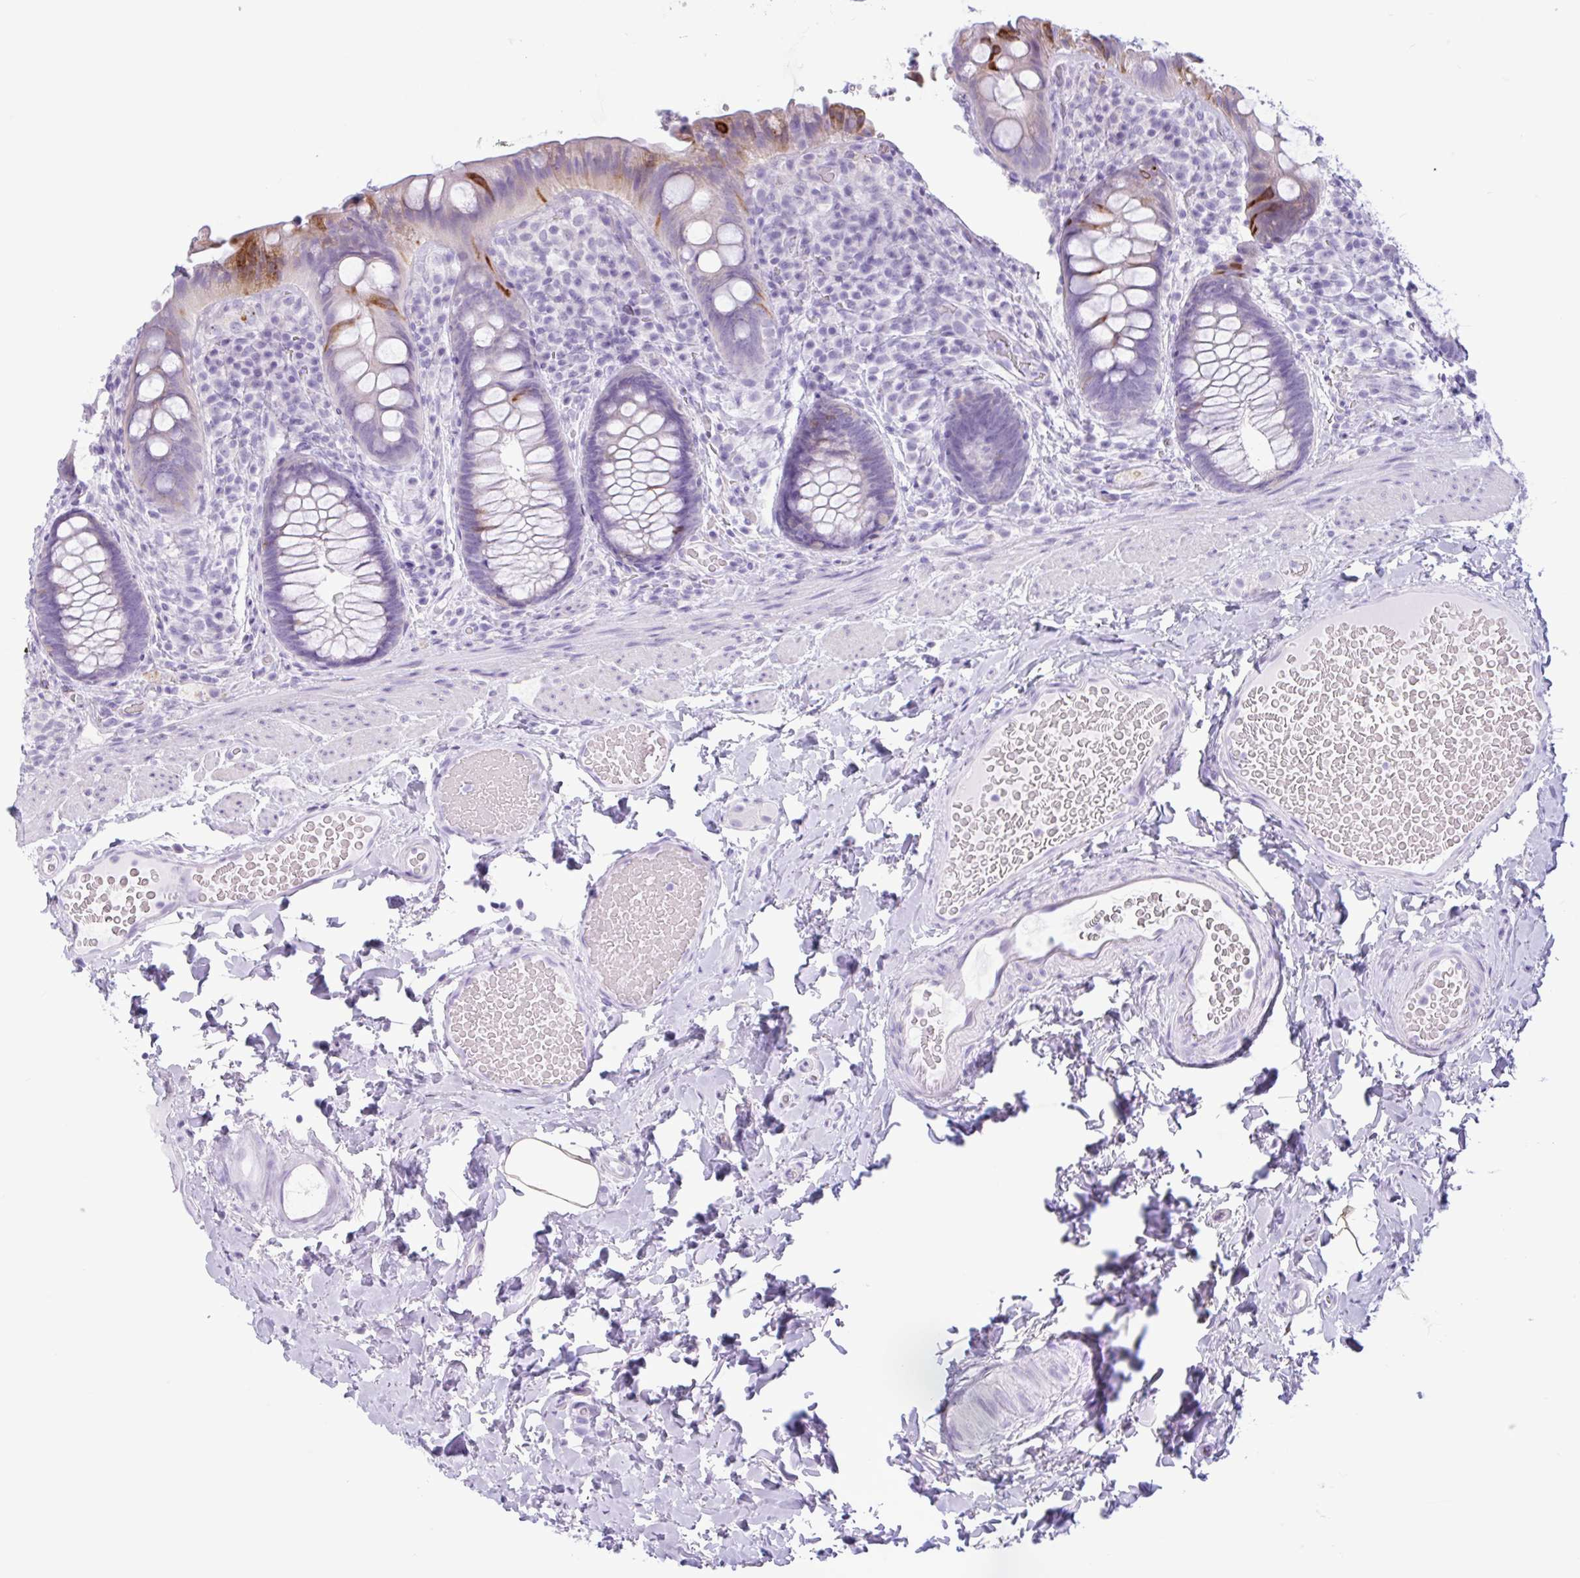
{"staining": {"intensity": "strong", "quantity": "<25%", "location": "cytoplasmic/membranous"}, "tissue": "rectum", "cell_type": "Glandular cells", "image_type": "normal", "snomed": [{"axis": "morphology", "description": "Normal tissue, NOS"}, {"axis": "topography", "description": "Rectum"}], "caption": "A micrograph of rectum stained for a protein reveals strong cytoplasmic/membranous brown staining in glandular cells. Nuclei are stained in blue.", "gene": "CTSE", "patient": {"sex": "female", "age": 69}}